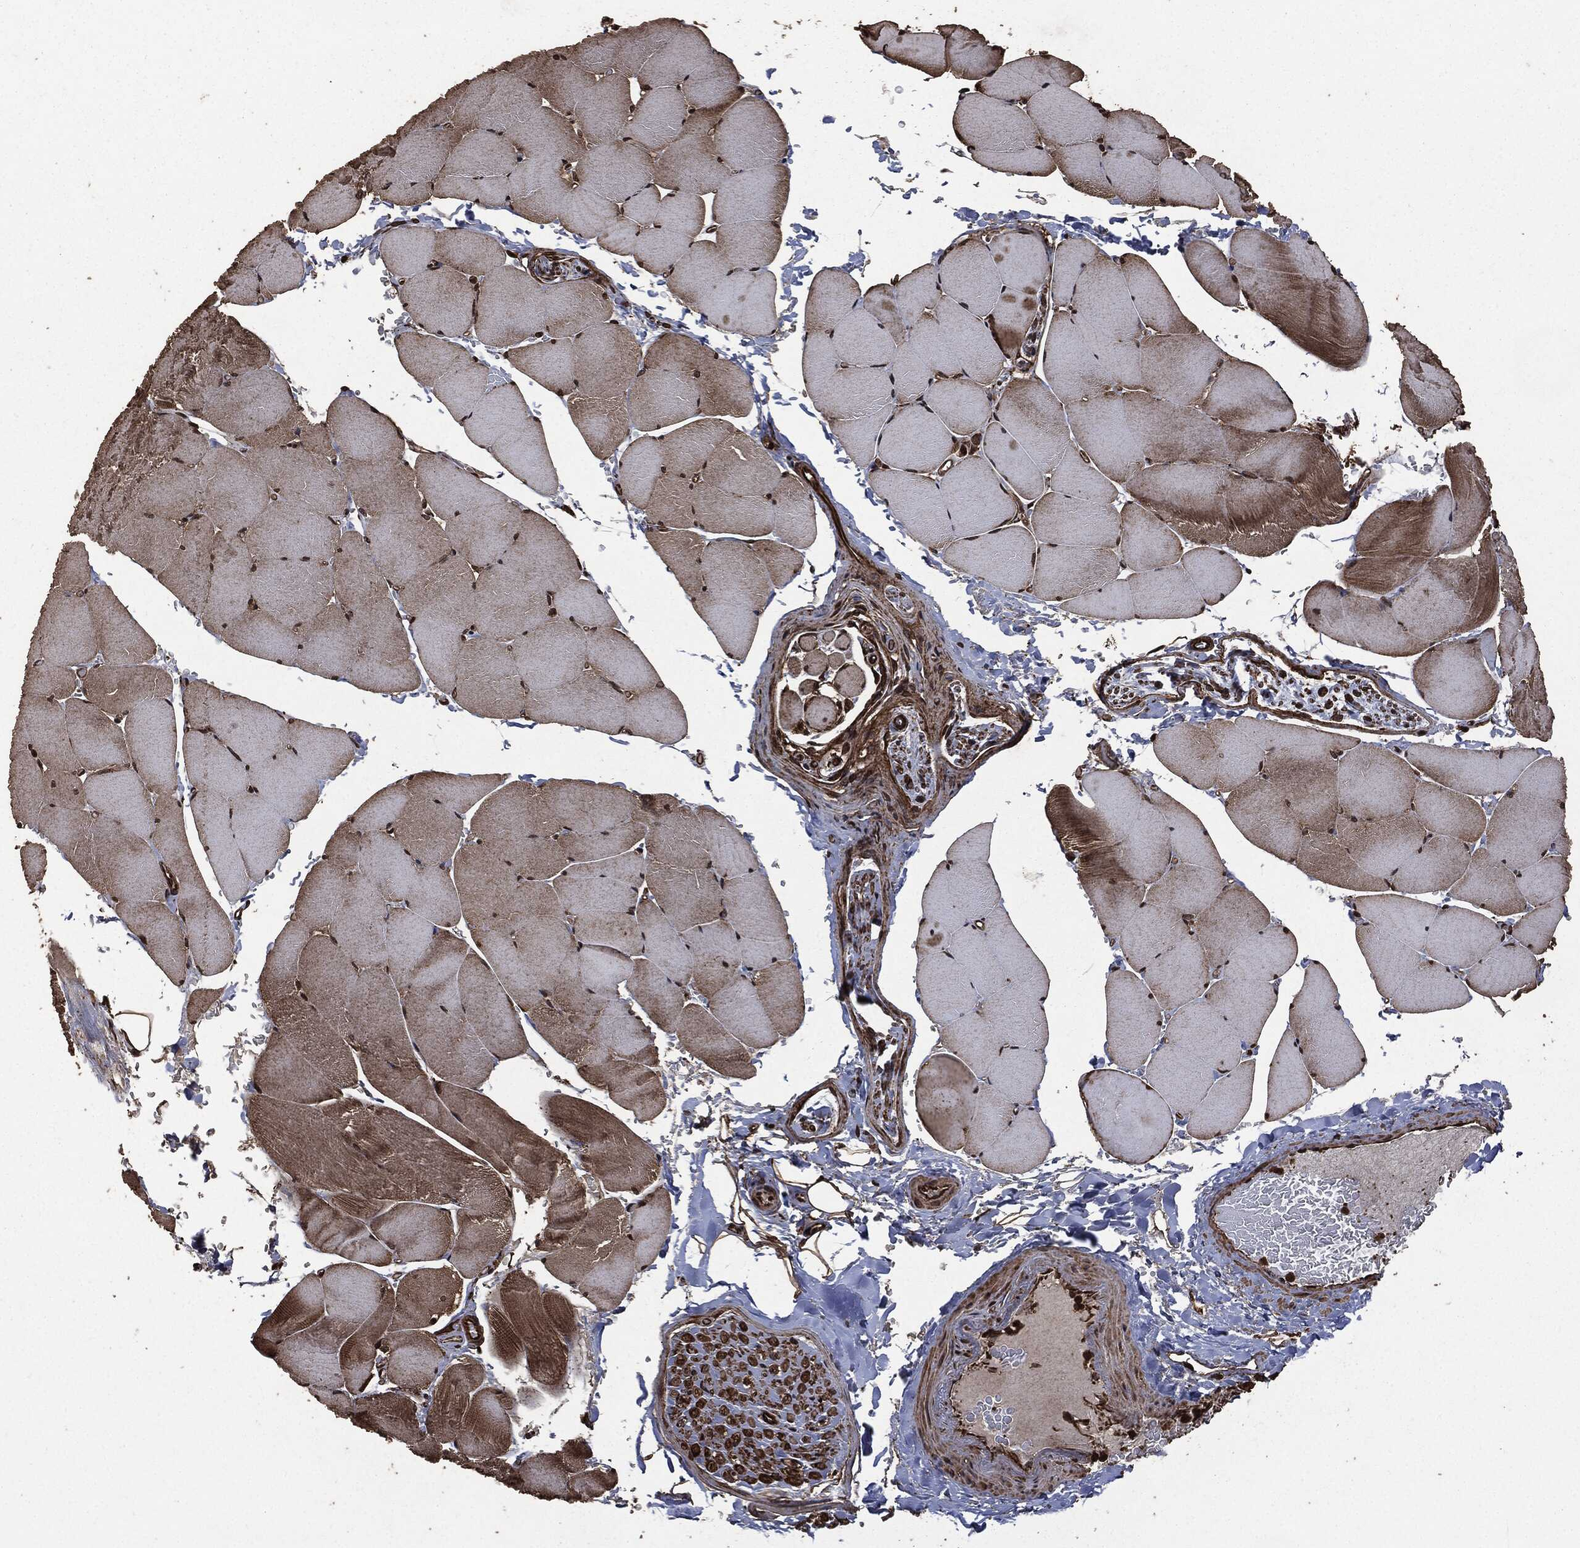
{"staining": {"intensity": "strong", "quantity": "25%-75%", "location": "cytoplasmic/membranous,nuclear"}, "tissue": "skeletal muscle", "cell_type": "Myocytes", "image_type": "normal", "snomed": [{"axis": "morphology", "description": "Normal tissue, NOS"}, {"axis": "topography", "description": "Skeletal muscle"}], "caption": "Approximately 25%-75% of myocytes in benign human skeletal muscle exhibit strong cytoplasmic/membranous,nuclear protein positivity as visualized by brown immunohistochemical staining.", "gene": "HRAS", "patient": {"sex": "female", "age": 37}}